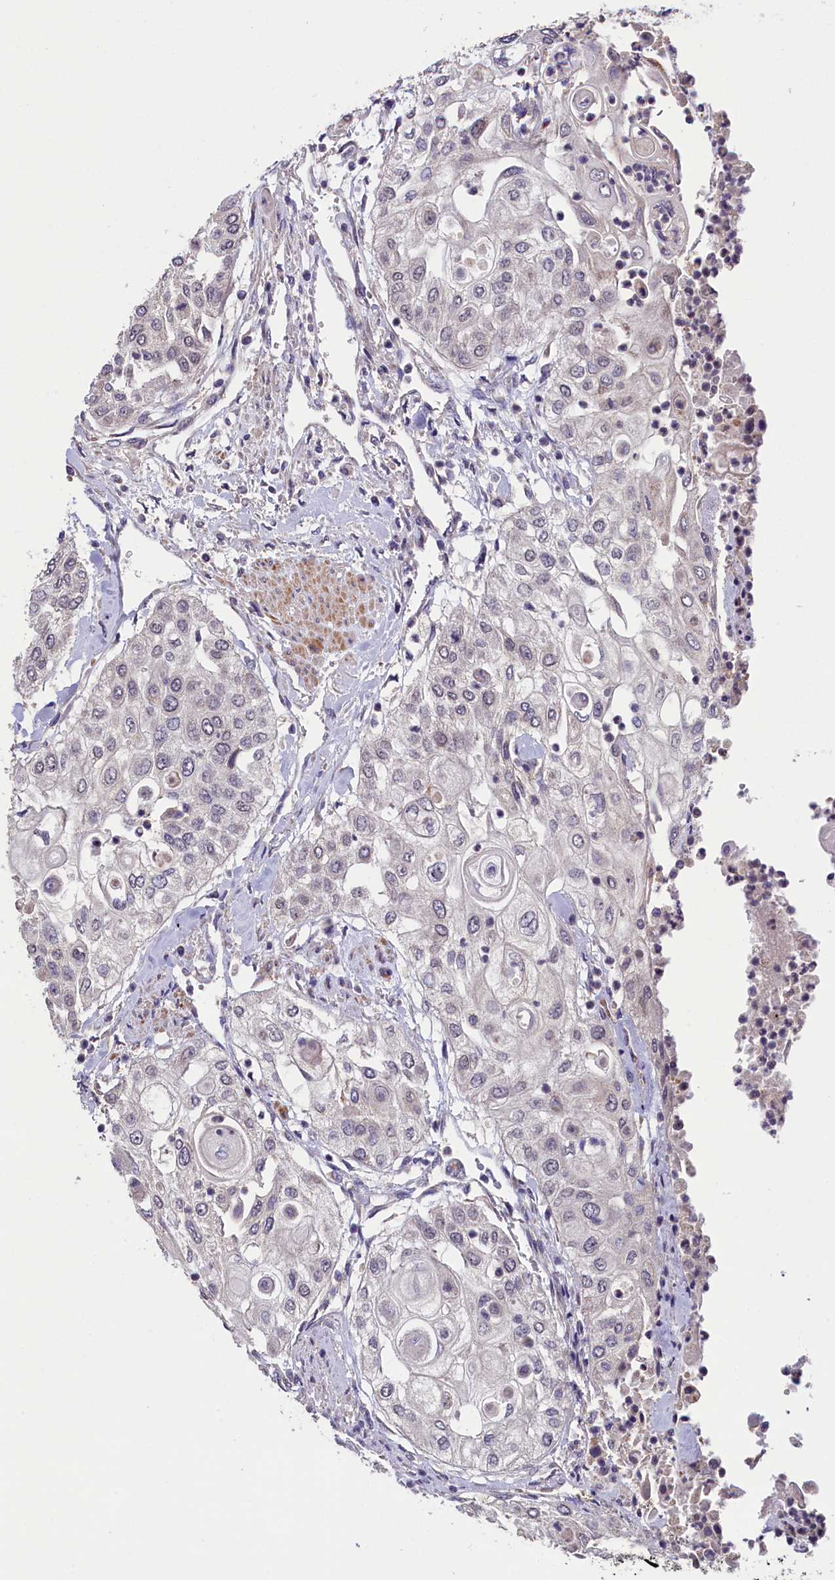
{"staining": {"intensity": "negative", "quantity": "none", "location": "none"}, "tissue": "urothelial cancer", "cell_type": "Tumor cells", "image_type": "cancer", "snomed": [{"axis": "morphology", "description": "Urothelial carcinoma, High grade"}, {"axis": "topography", "description": "Urinary bladder"}], "caption": "Histopathology image shows no protein positivity in tumor cells of high-grade urothelial carcinoma tissue.", "gene": "SLC39A6", "patient": {"sex": "female", "age": 79}}